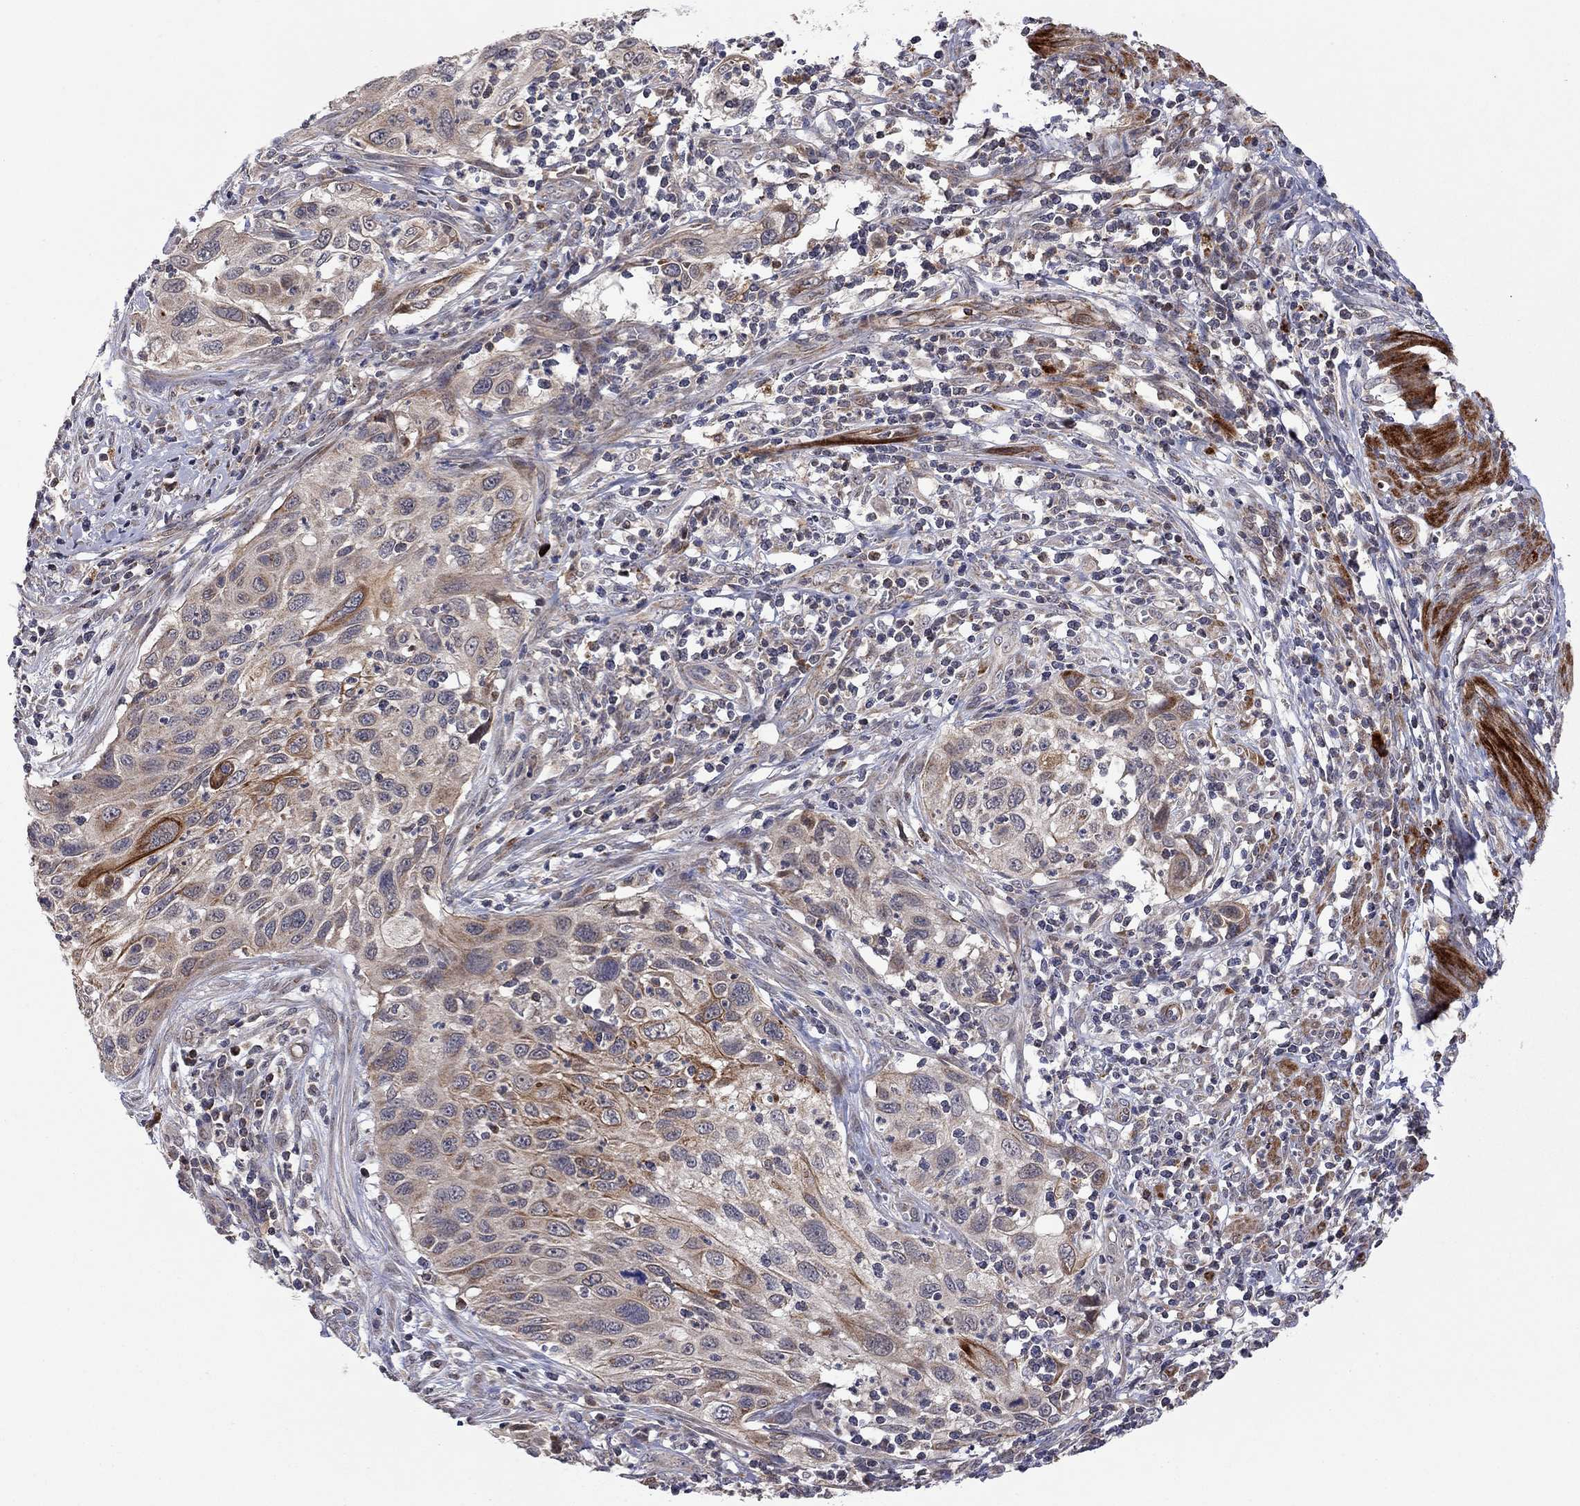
{"staining": {"intensity": "moderate", "quantity": "<25%", "location": "cytoplasmic/membranous"}, "tissue": "cervical cancer", "cell_type": "Tumor cells", "image_type": "cancer", "snomed": [{"axis": "morphology", "description": "Squamous cell carcinoma, NOS"}, {"axis": "topography", "description": "Cervix"}], "caption": "Human squamous cell carcinoma (cervical) stained with a brown dye shows moderate cytoplasmic/membranous positive positivity in about <25% of tumor cells.", "gene": "IDS", "patient": {"sex": "female", "age": 70}}